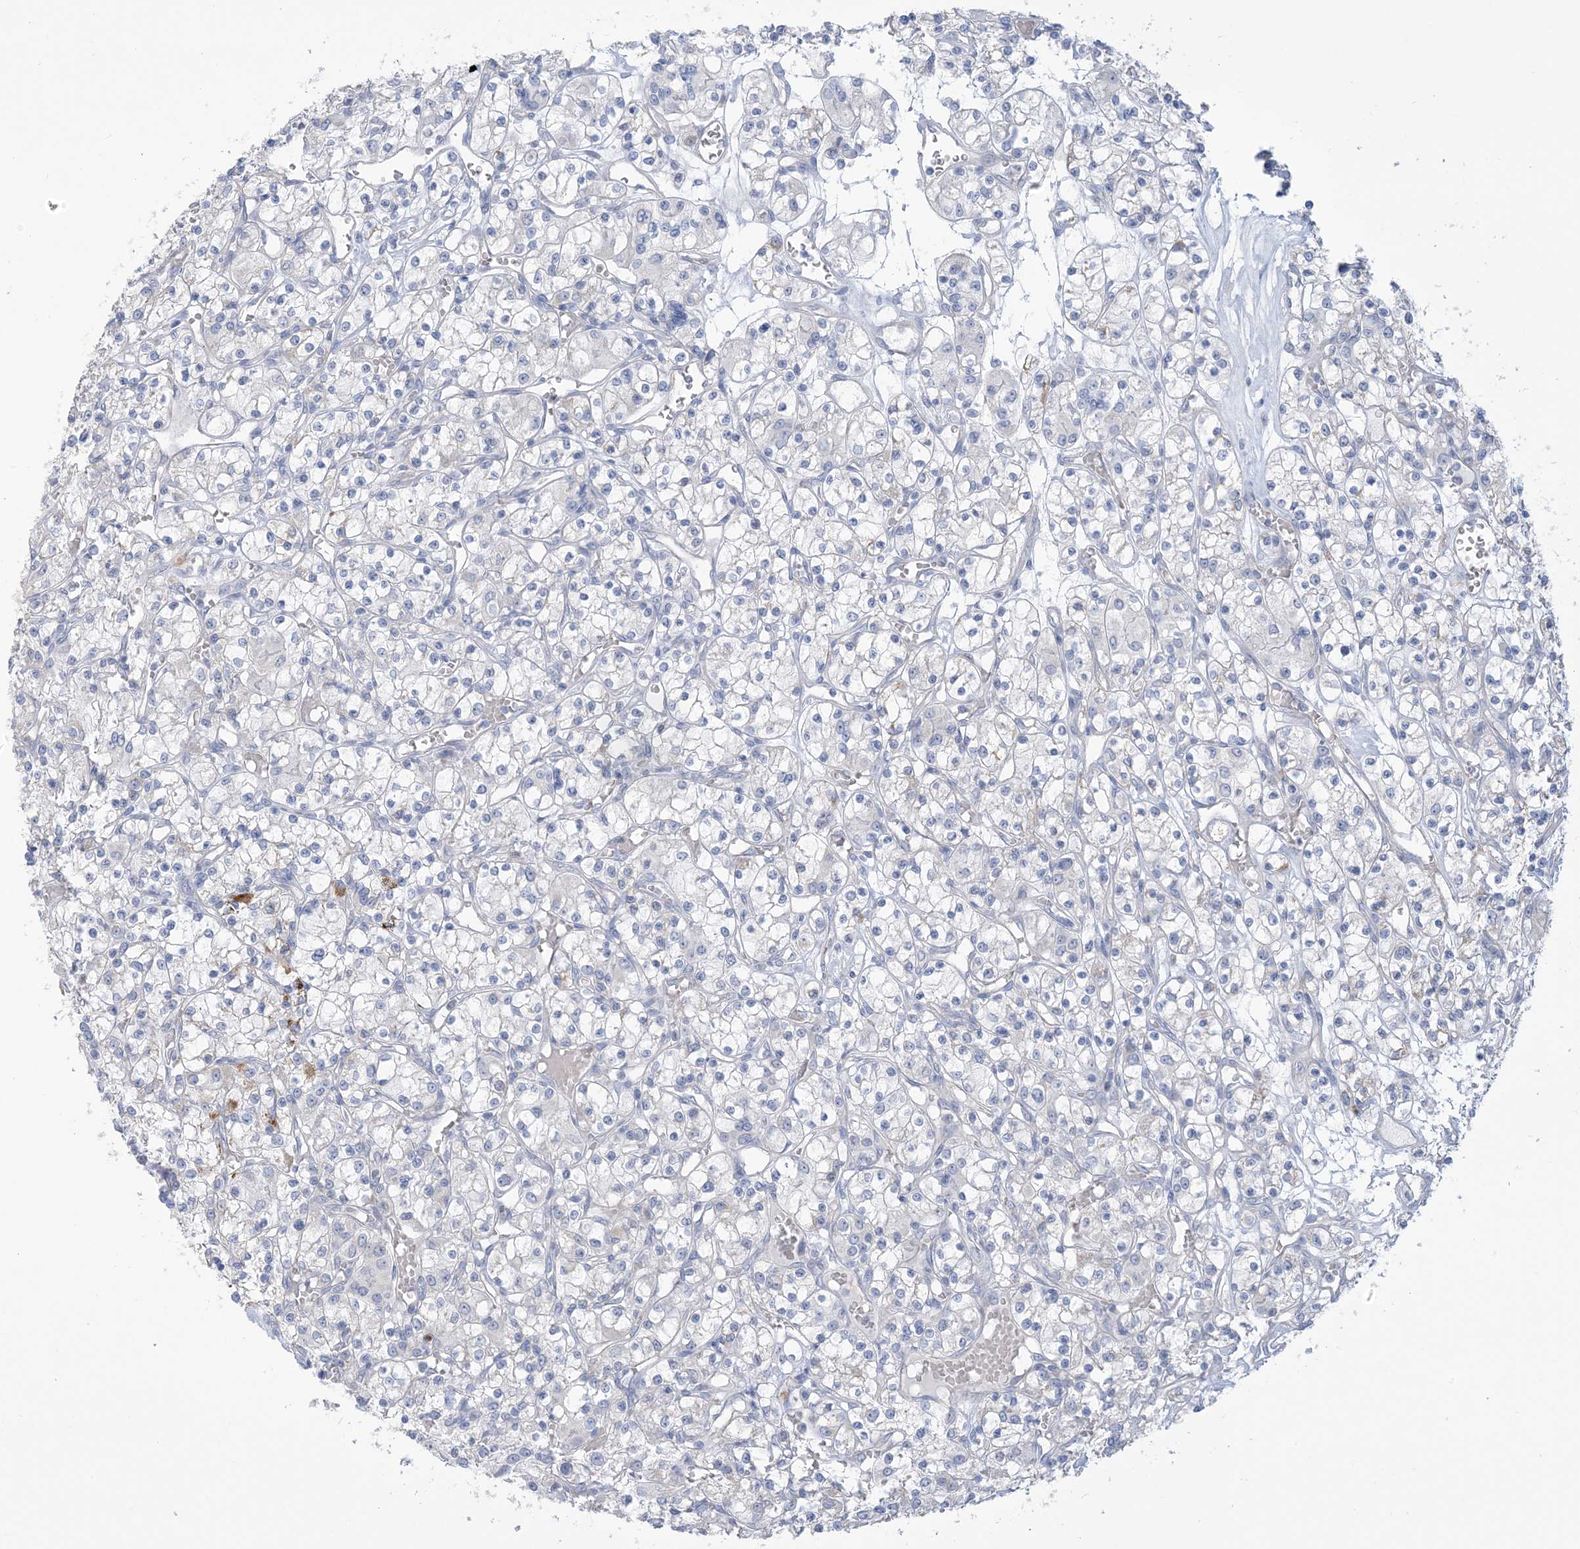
{"staining": {"intensity": "negative", "quantity": "none", "location": "none"}, "tissue": "renal cancer", "cell_type": "Tumor cells", "image_type": "cancer", "snomed": [{"axis": "morphology", "description": "Adenocarcinoma, NOS"}, {"axis": "topography", "description": "Kidney"}], "caption": "High magnification brightfield microscopy of renal cancer (adenocarcinoma) stained with DAB (3,3'-diaminobenzidine) (brown) and counterstained with hematoxylin (blue): tumor cells show no significant positivity.", "gene": "MTHFD2L", "patient": {"sex": "female", "age": 59}}